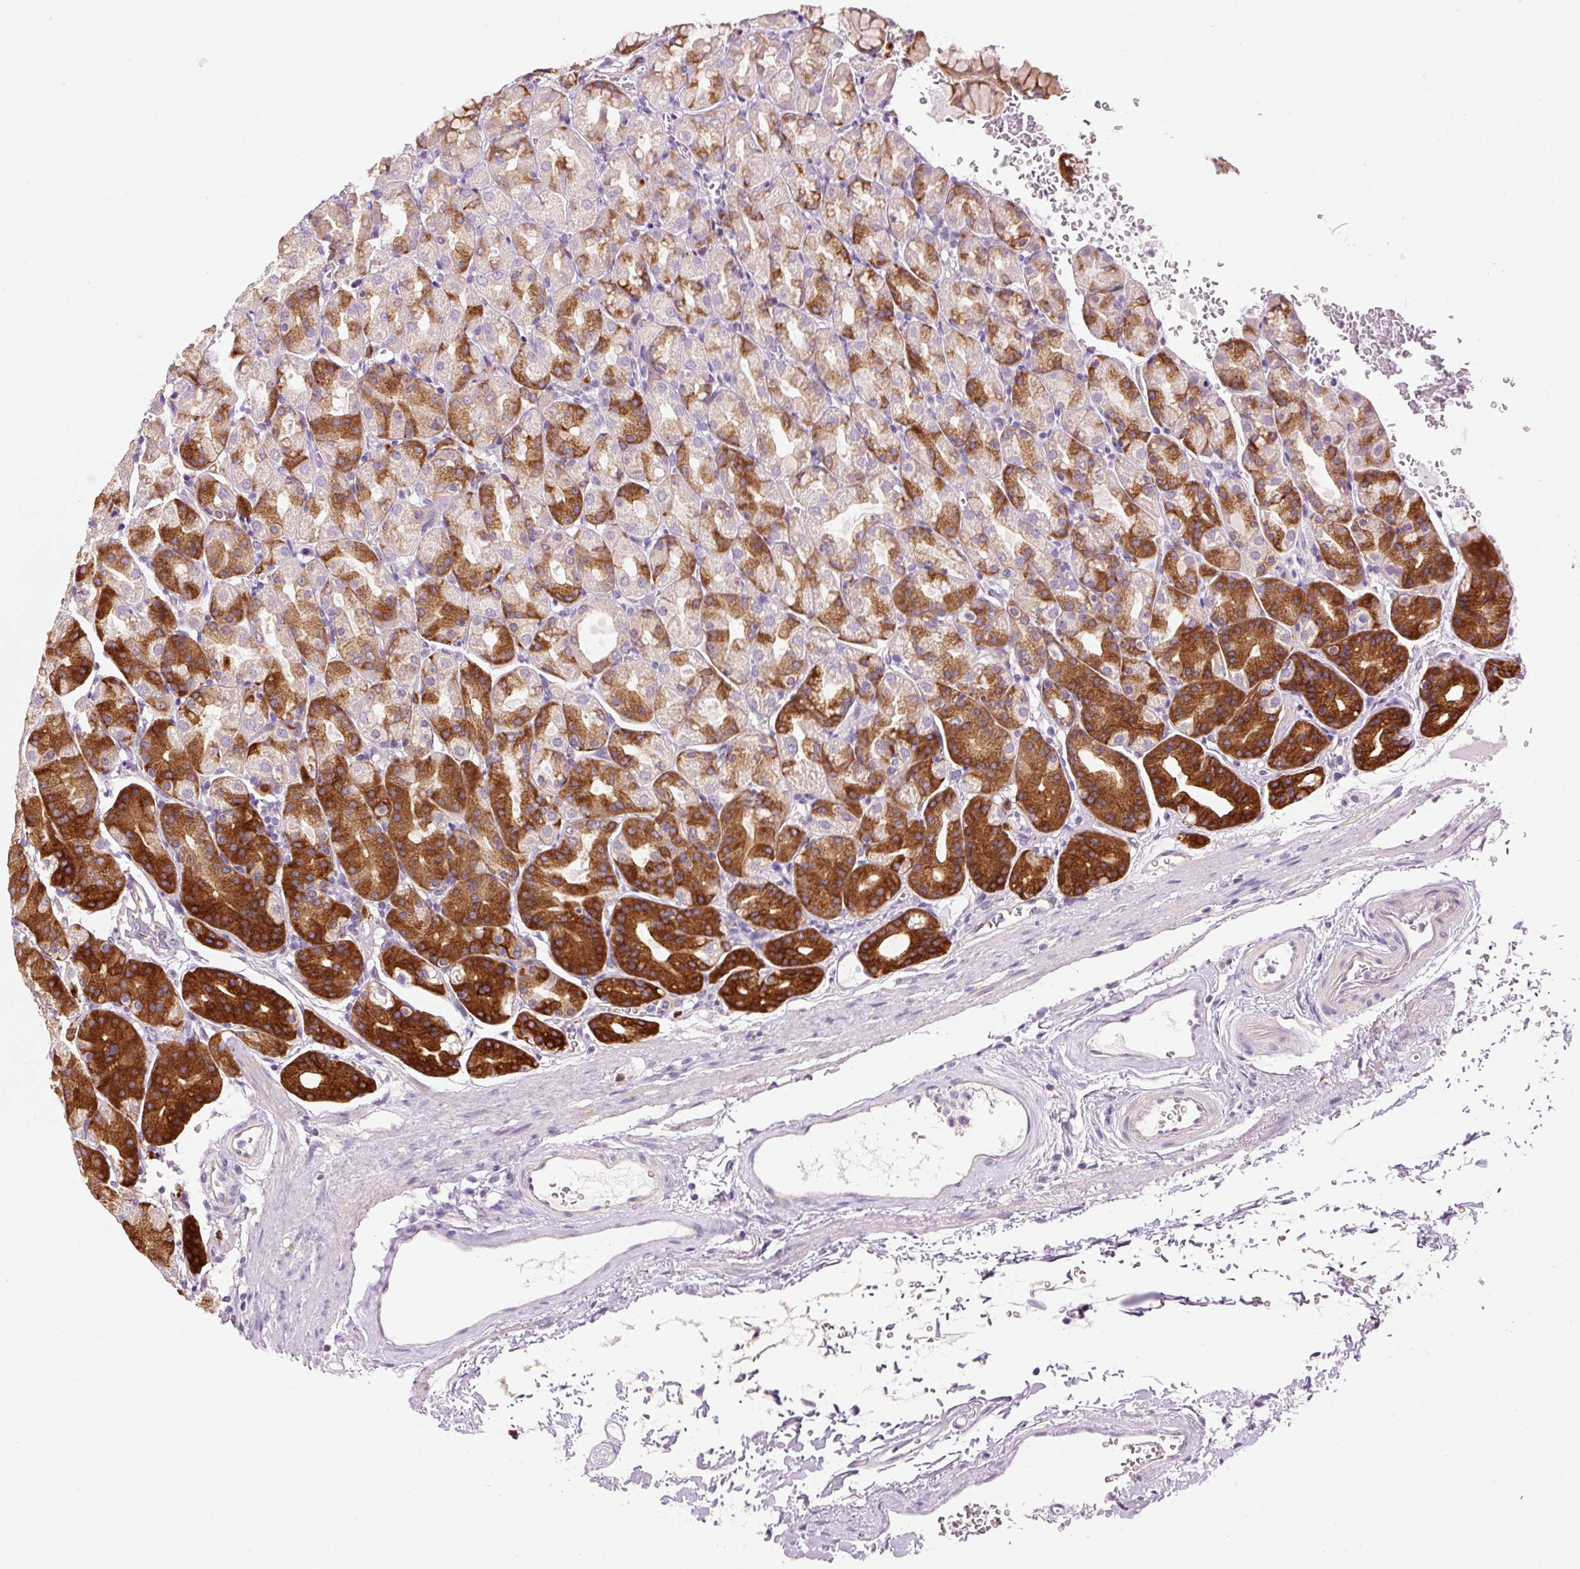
{"staining": {"intensity": "strong", "quantity": "25%-75%", "location": "cytoplasmic/membranous"}, "tissue": "stomach", "cell_type": "Glandular cells", "image_type": "normal", "snomed": [{"axis": "morphology", "description": "Normal tissue, NOS"}, {"axis": "topography", "description": "Stomach, upper"}], "caption": "Stomach stained for a protein (brown) demonstrates strong cytoplasmic/membranous positive staining in approximately 25%-75% of glandular cells.", "gene": "HAX1", "patient": {"sex": "female", "age": 81}}